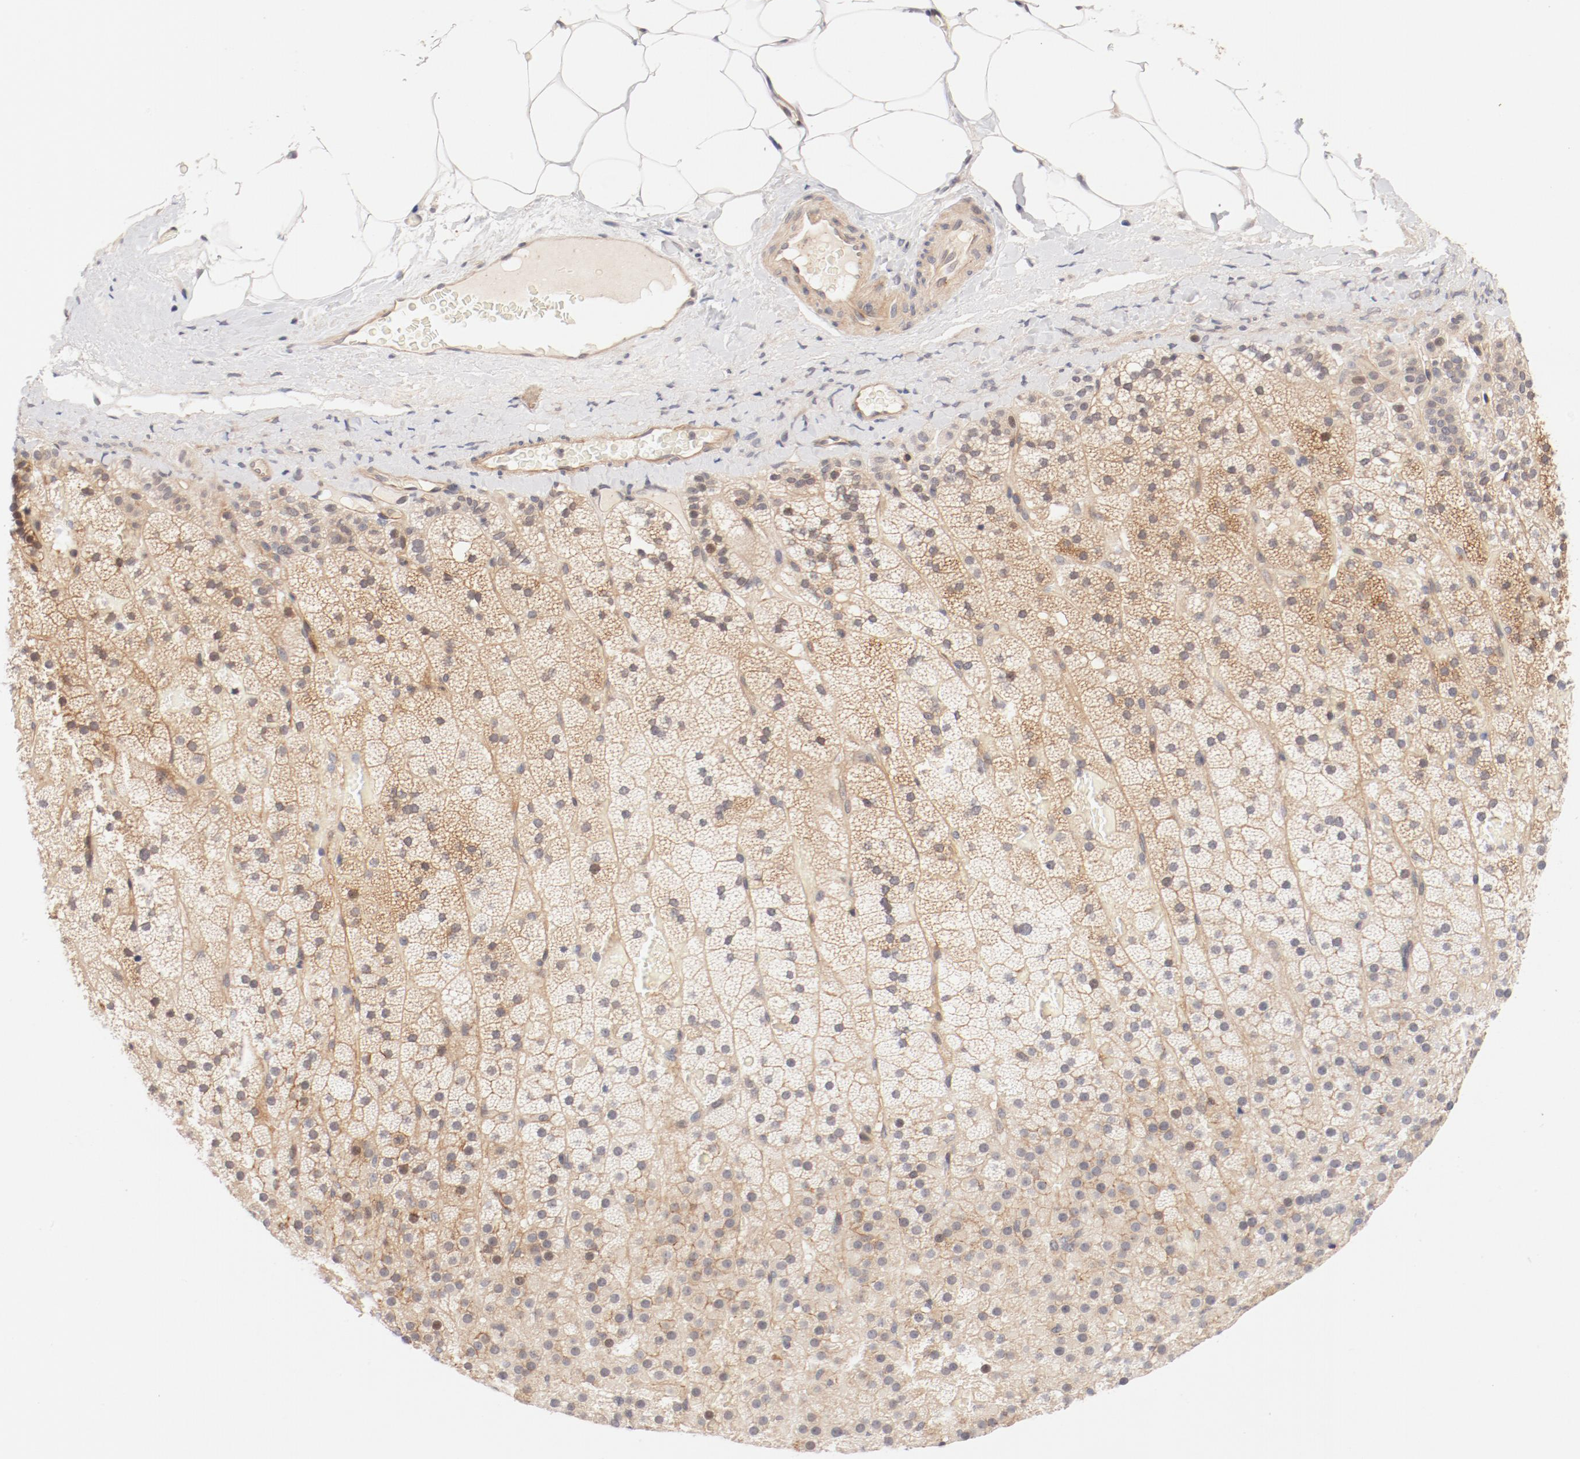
{"staining": {"intensity": "moderate", "quantity": "25%-75%", "location": "cytoplasmic/membranous"}, "tissue": "adrenal gland", "cell_type": "Glandular cells", "image_type": "normal", "snomed": [{"axis": "morphology", "description": "Normal tissue, NOS"}, {"axis": "topography", "description": "Adrenal gland"}], "caption": "A brown stain labels moderate cytoplasmic/membranous expression of a protein in glandular cells of benign adrenal gland. (brown staining indicates protein expression, while blue staining denotes nuclei).", "gene": "ZNF267", "patient": {"sex": "male", "age": 35}}